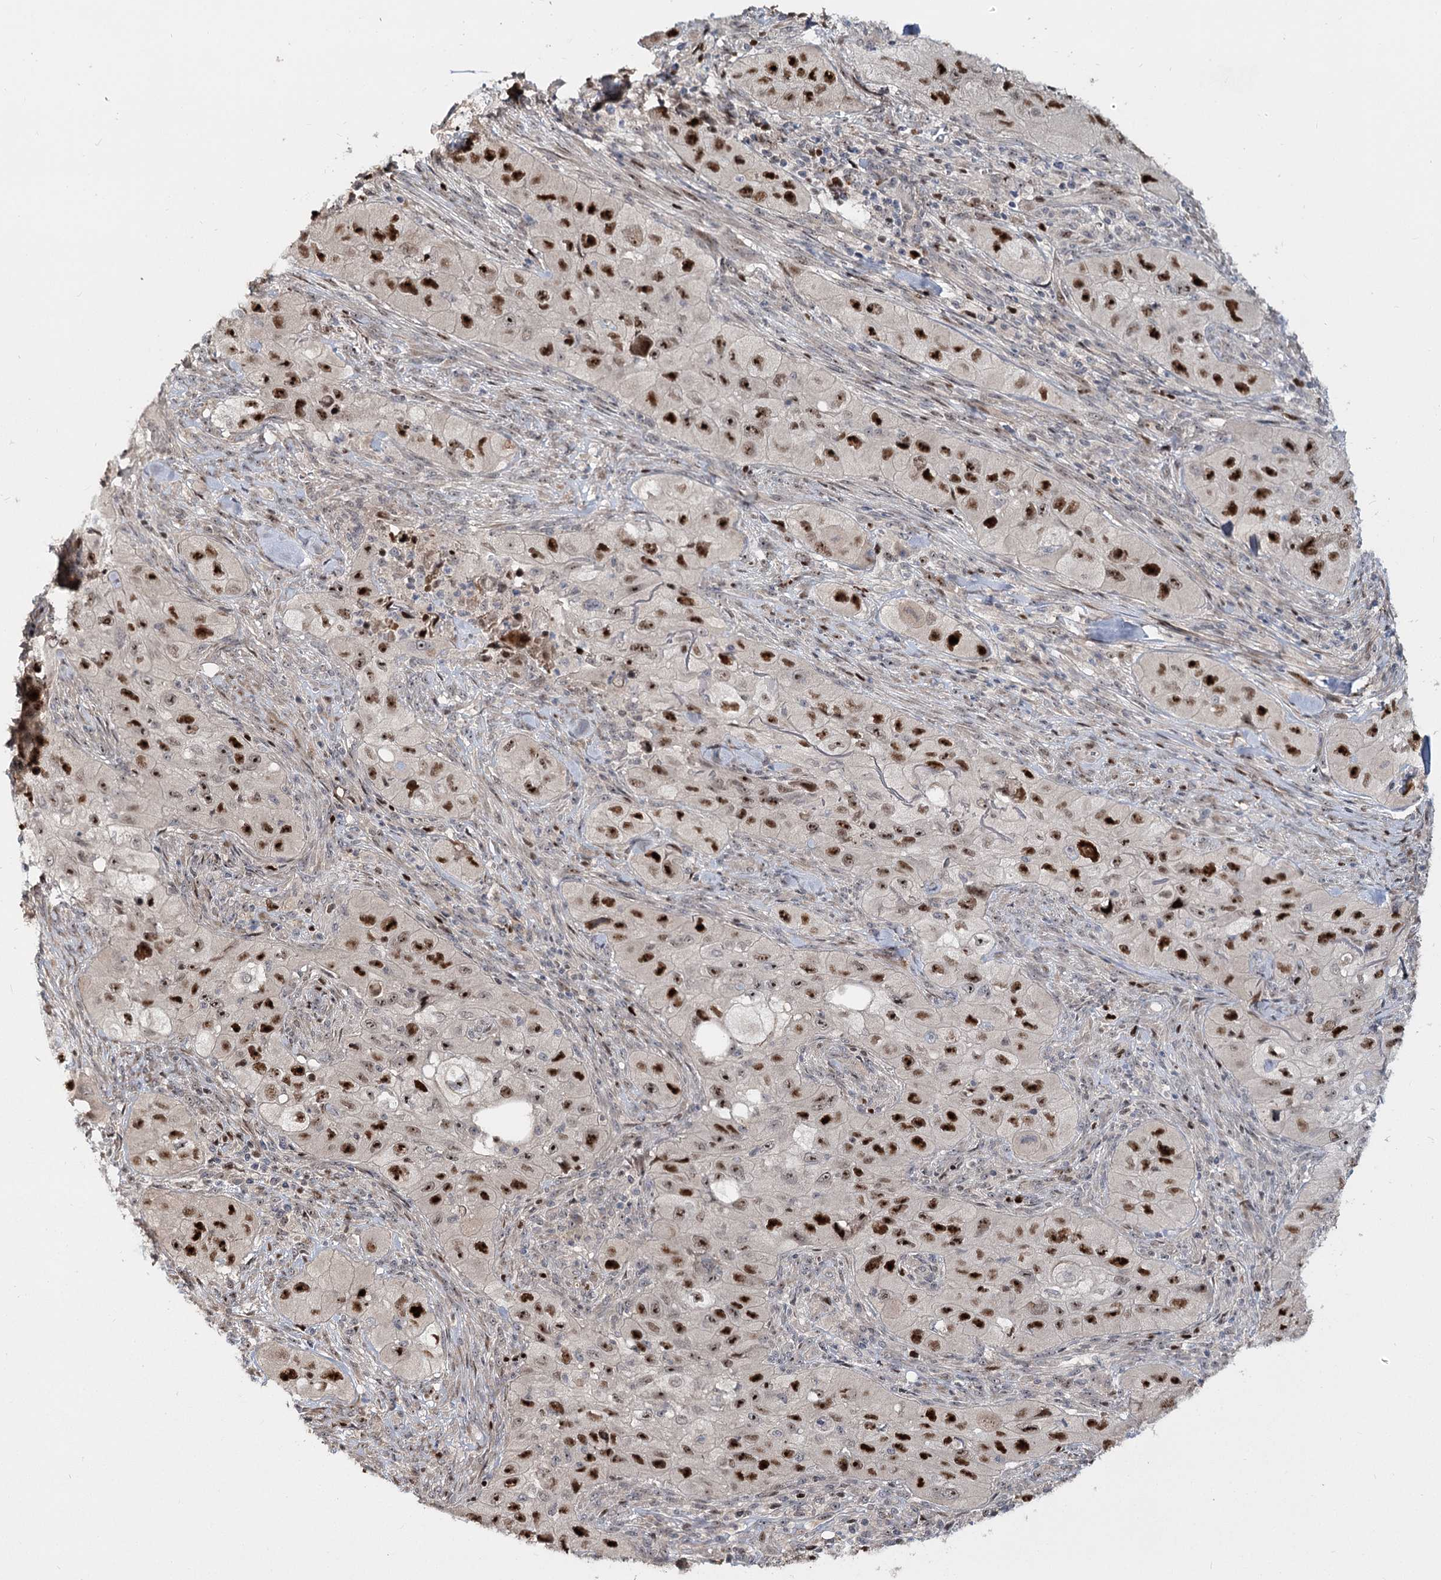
{"staining": {"intensity": "strong", "quantity": ">75%", "location": "nuclear"}, "tissue": "skin cancer", "cell_type": "Tumor cells", "image_type": "cancer", "snomed": [{"axis": "morphology", "description": "Squamous cell carcinoma, NOS"}, {"axis": "topography", "description": "Skin"}, {"axis": "topography", "description": "Subcutis"}], "caption": "Immunohistochemical staining of skin cancer exhibits high levels of strong nuclear positivity in approximately >75% of tumor cells.", "gene": "PIK3C2A", "patient": {"sex": "male", "age": 73}}